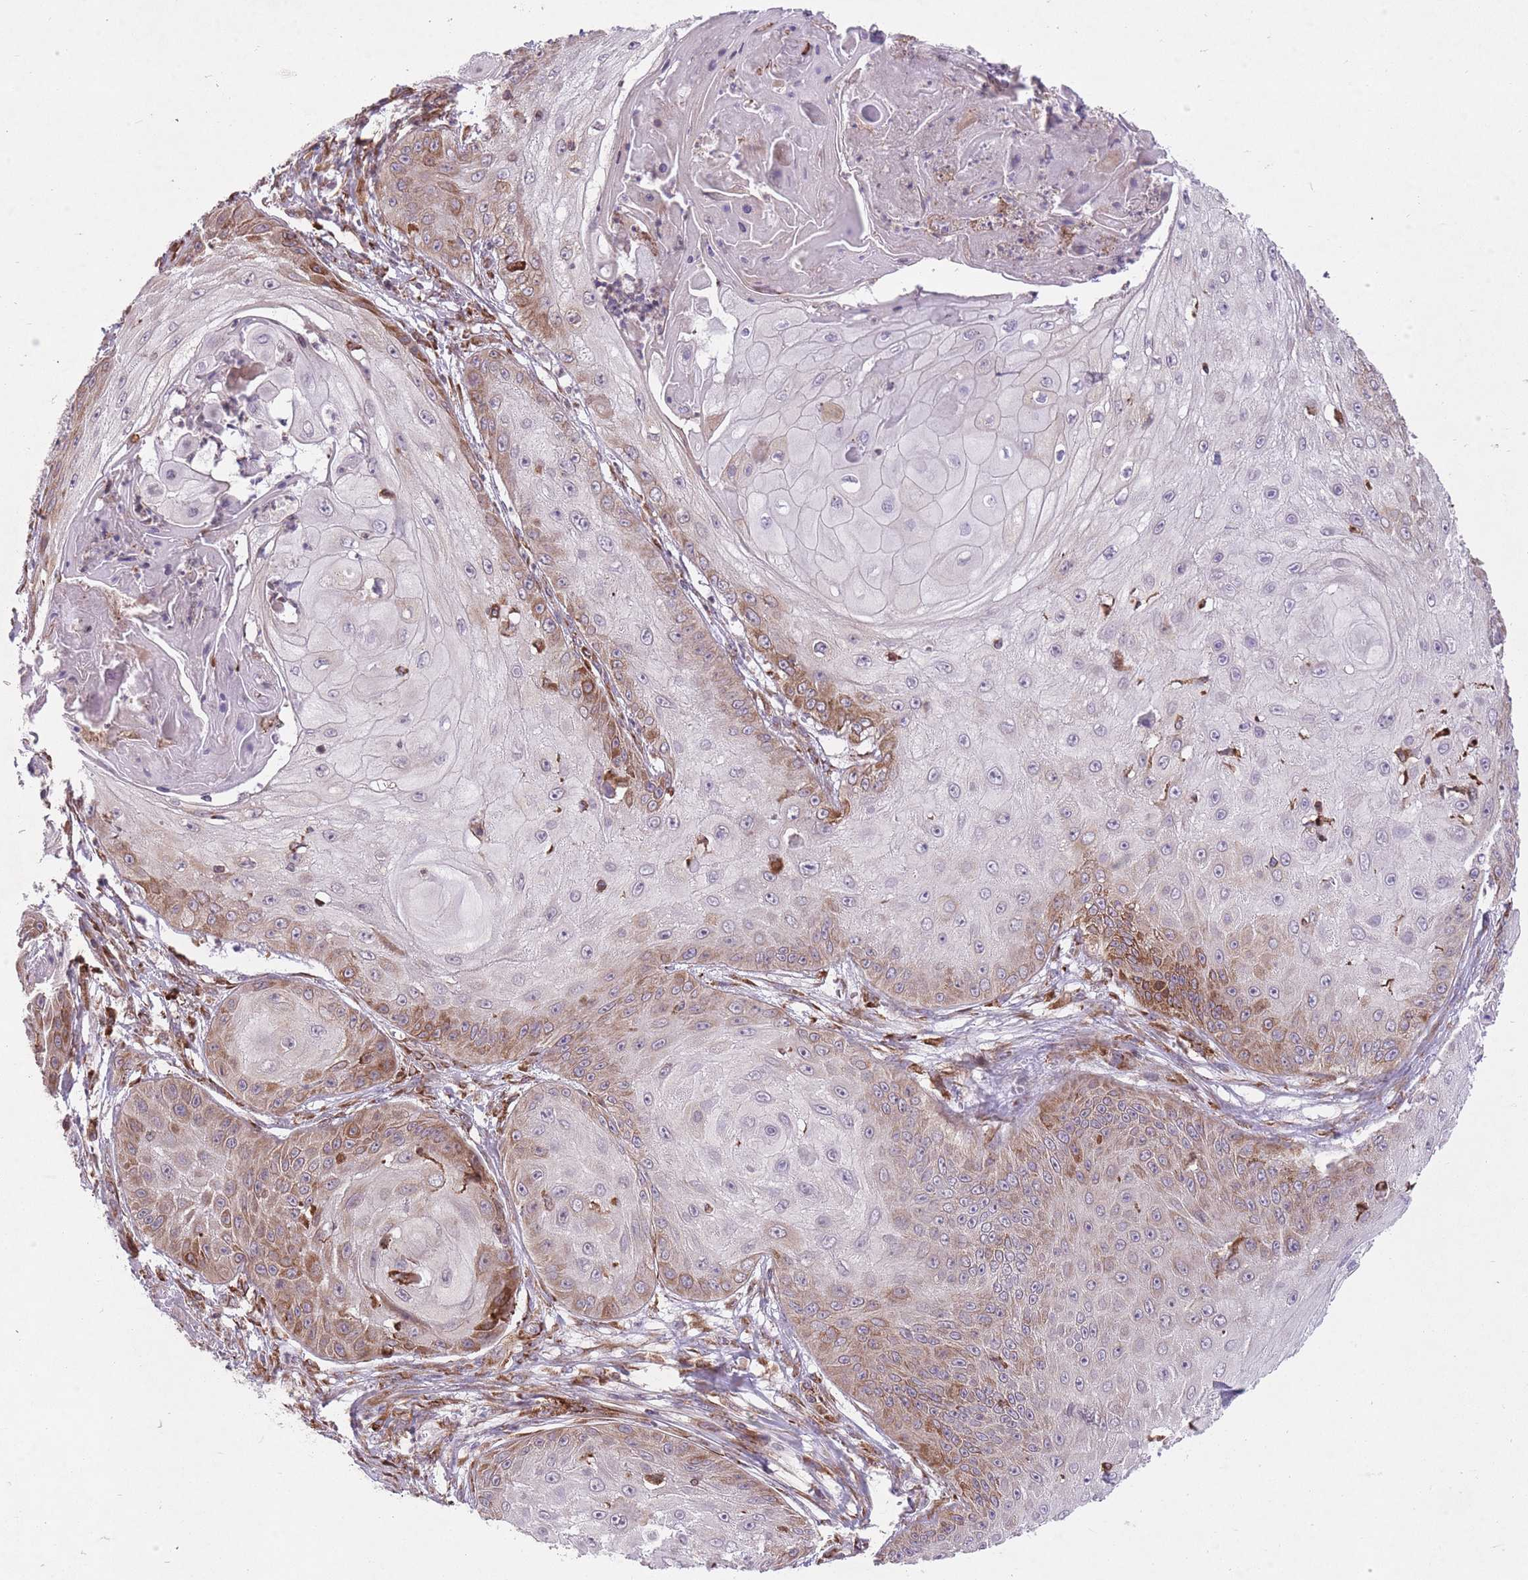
{"staining": {"intensity": "weak", "quantity": "<25%", "location": "cytoplasmic/membranous"}, "tissue": "skin cancer", "cell_type": "Tumor cells", "image_type": "cancer", "snomed": [{"axis": "morphology", "description": "Squamous cell carcinoma, NOS"}, {"axis": "topography", "description": "Skin"}], "caption": "Squamous cell carcinoma (skin) was stained to show a protein in brown. There is no significant positivity in tumor cells. (Brightfield microscopy of DAB IHC at high magnification).", "gene": "TTLL3", "patient": {"sex": "male", "age": 70}}